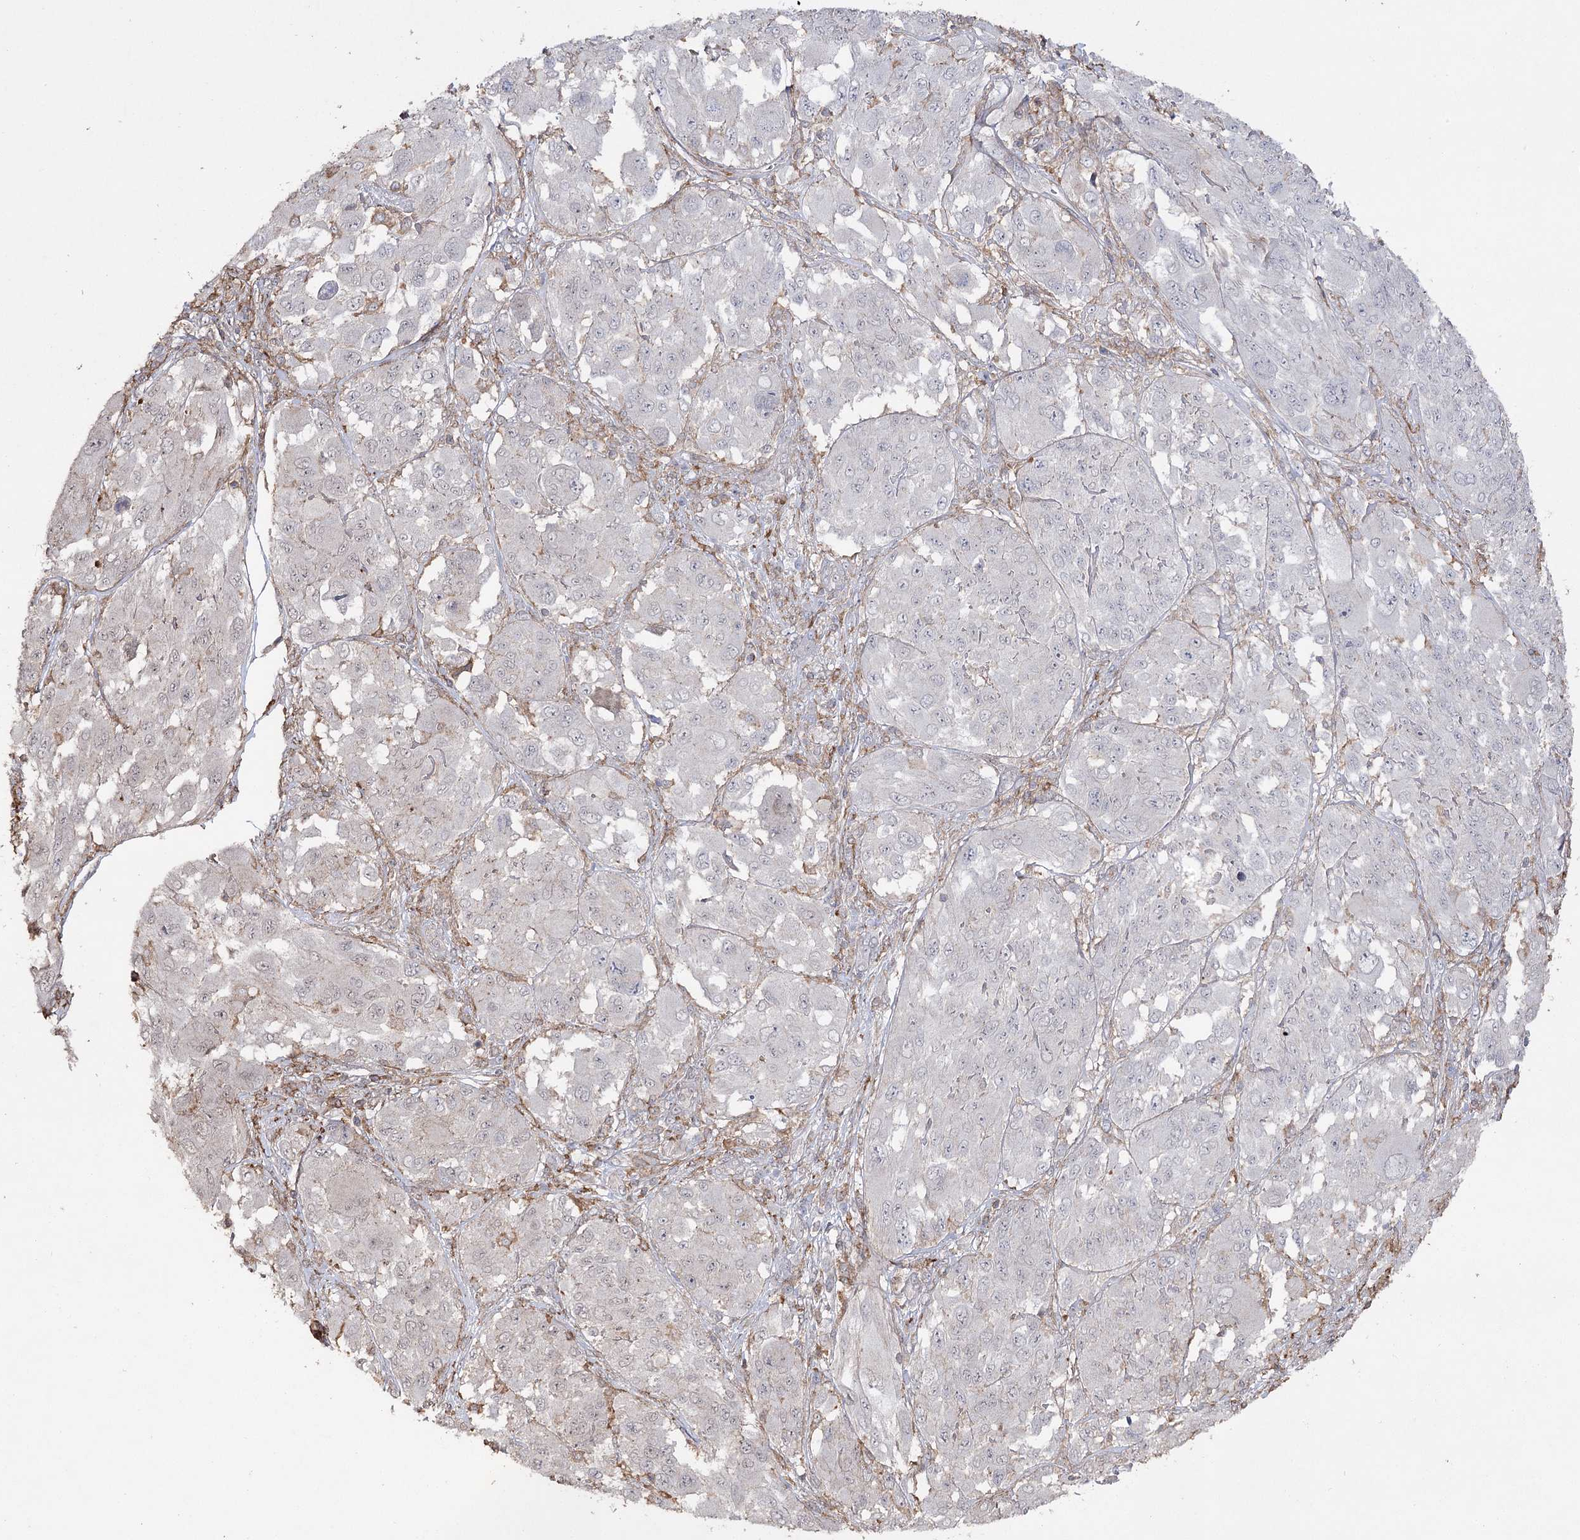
{"staining": {"intensity": "negative", "quantity": "none", "location": "none"}, "tissue": "melanoma", "cell_type": "Tumor cells", "image_type": "cancer", "snomed": [{"axis": "morphology", "description": "Malignant melanoma, NOS"}, {"axis": "topography", "description": "Skin"}], "caption": "Immunohistochemistry image of human malignant melanoma stained for a protein (brown), which displays no expression in tumor cells.", "gene": "OBSL1", "patient": {"sex": "female", "age": 91}}